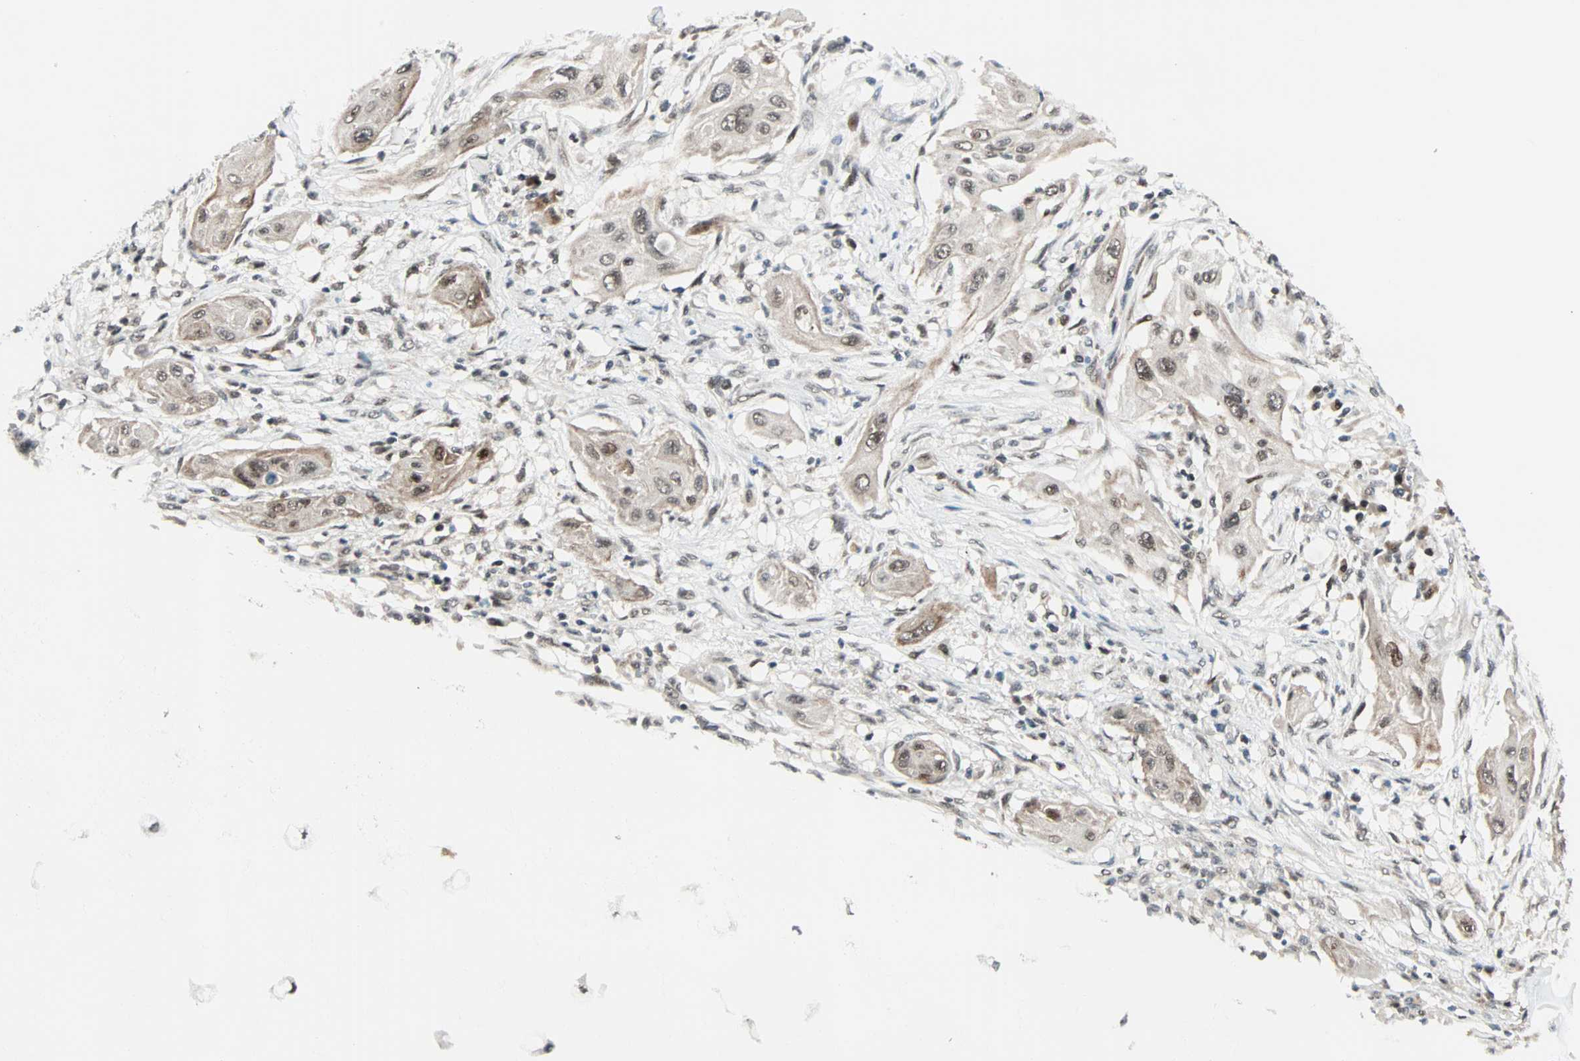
{"staining": {"intensity": "weak", "quantity": "25%-75%", "location": "cytoplasmic/membranous,nuclear"}, "tissue": "lung cancer", "cell_type": "Tumor cells", "image_type": "cancer", "snomed": [{"axis": "morphology", "description": "Squamous cell carcinoma, NOS"}, {"axis": "topography", "description": "Lung"}], "caption": "This image demonstrates immunohistochemistry (IHC) staining of human lung cancer, with low weak cytoplasmic/membranous and nuclear staining in approximately 25%-75% of tumor cells.", "gene": "CBX4", "patient": {"sex": "female", "age": 47}}